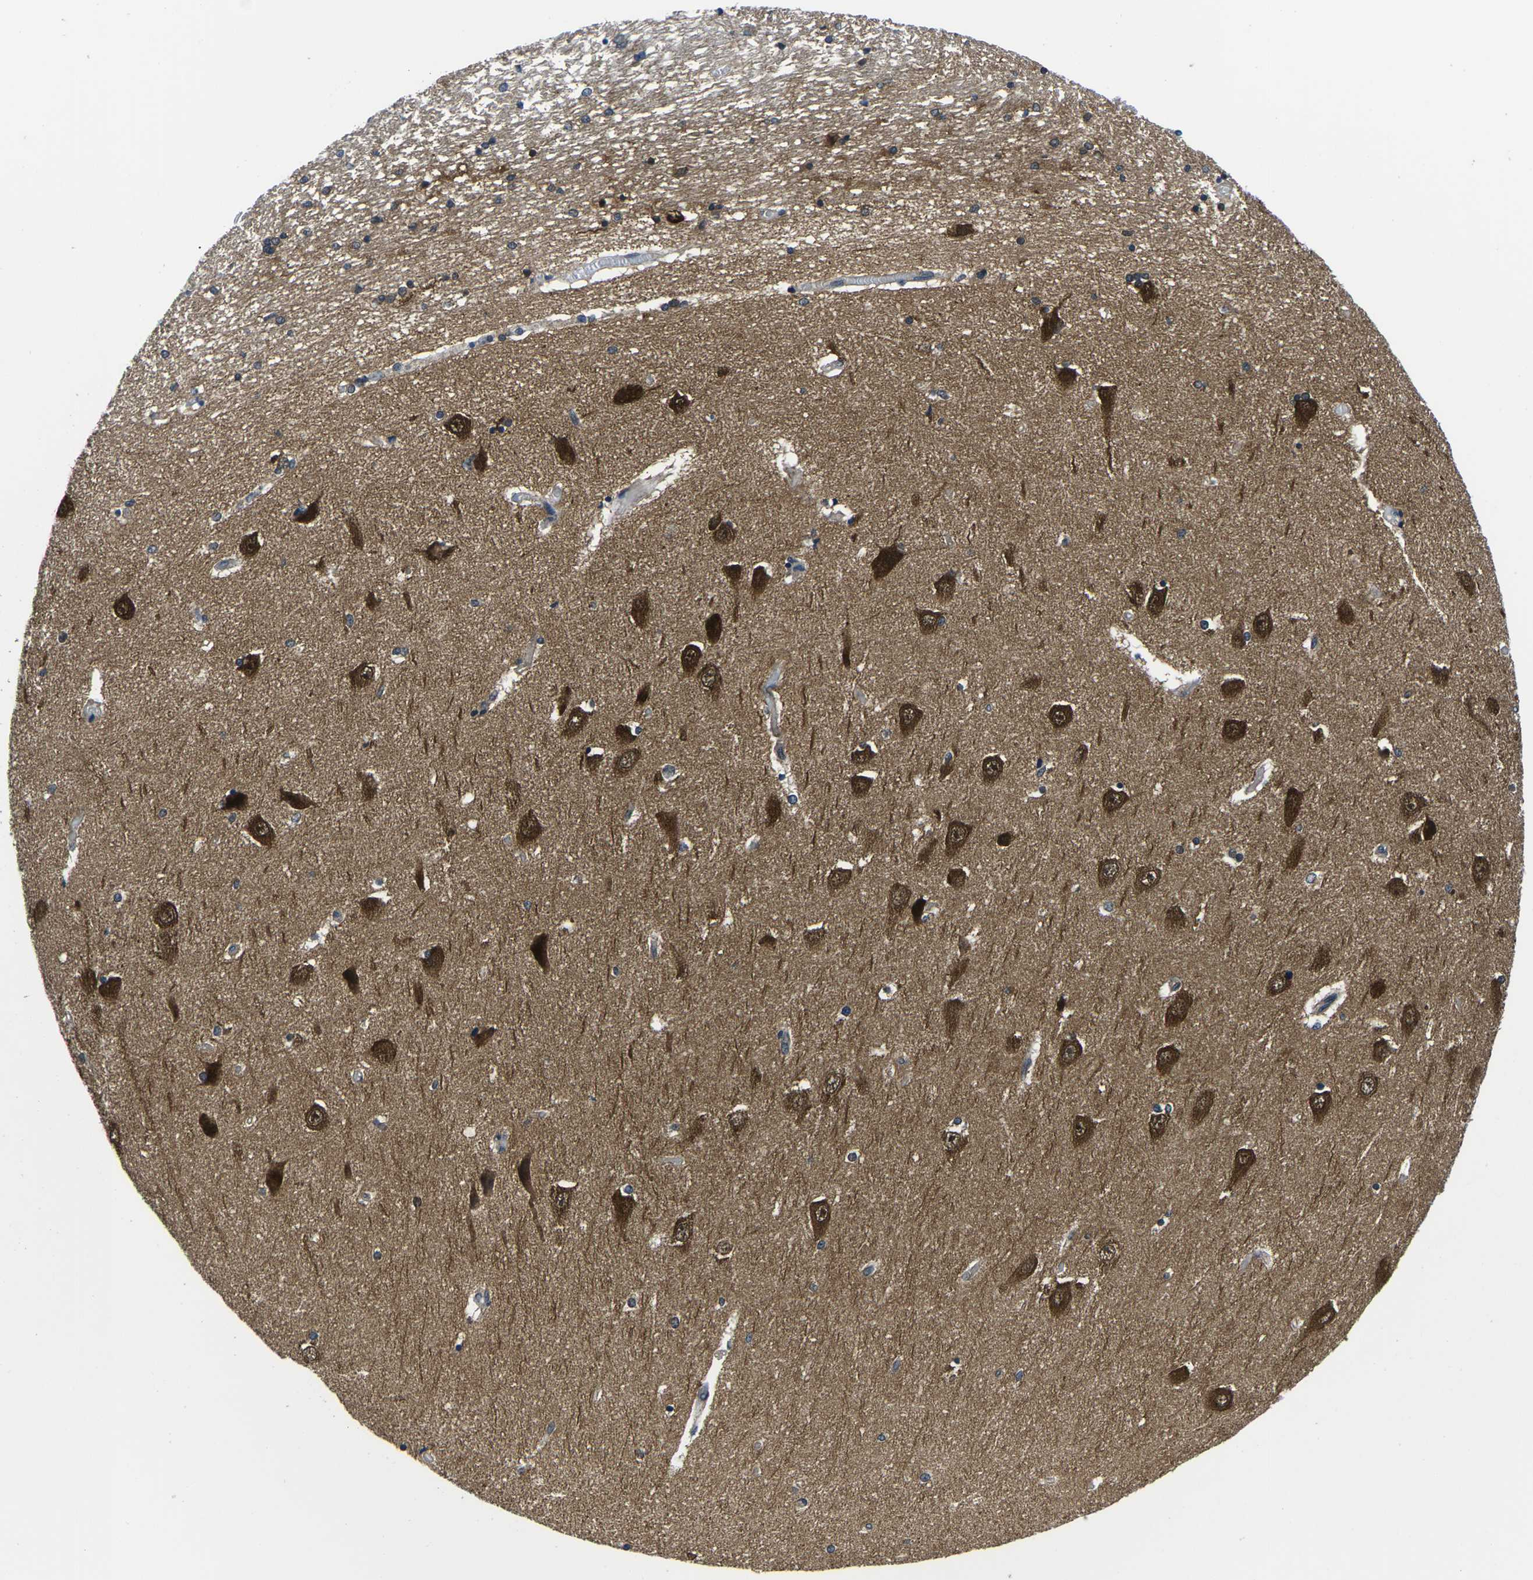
{"staining": {"intensity": "moderate", "quantity": "<25%", "location": "cytoplasmic/membranous"}, "tissue": "hippocampus", "cell_type": "Glial cells", "image_type": "normal", "snomed": [{"axis": "morphology", "description": "Normal tissue, NOS"}, {"axis": "topography", "description": "Hippocampus"}], "caption": "Immunohistochemical staining of normal human hippocampus exhibits moderate cytoplasmic/membranous protein staining in about <25% of glial cells.", "gene": "GSK3B", "patient": {"sex": "female", "age": 54}}